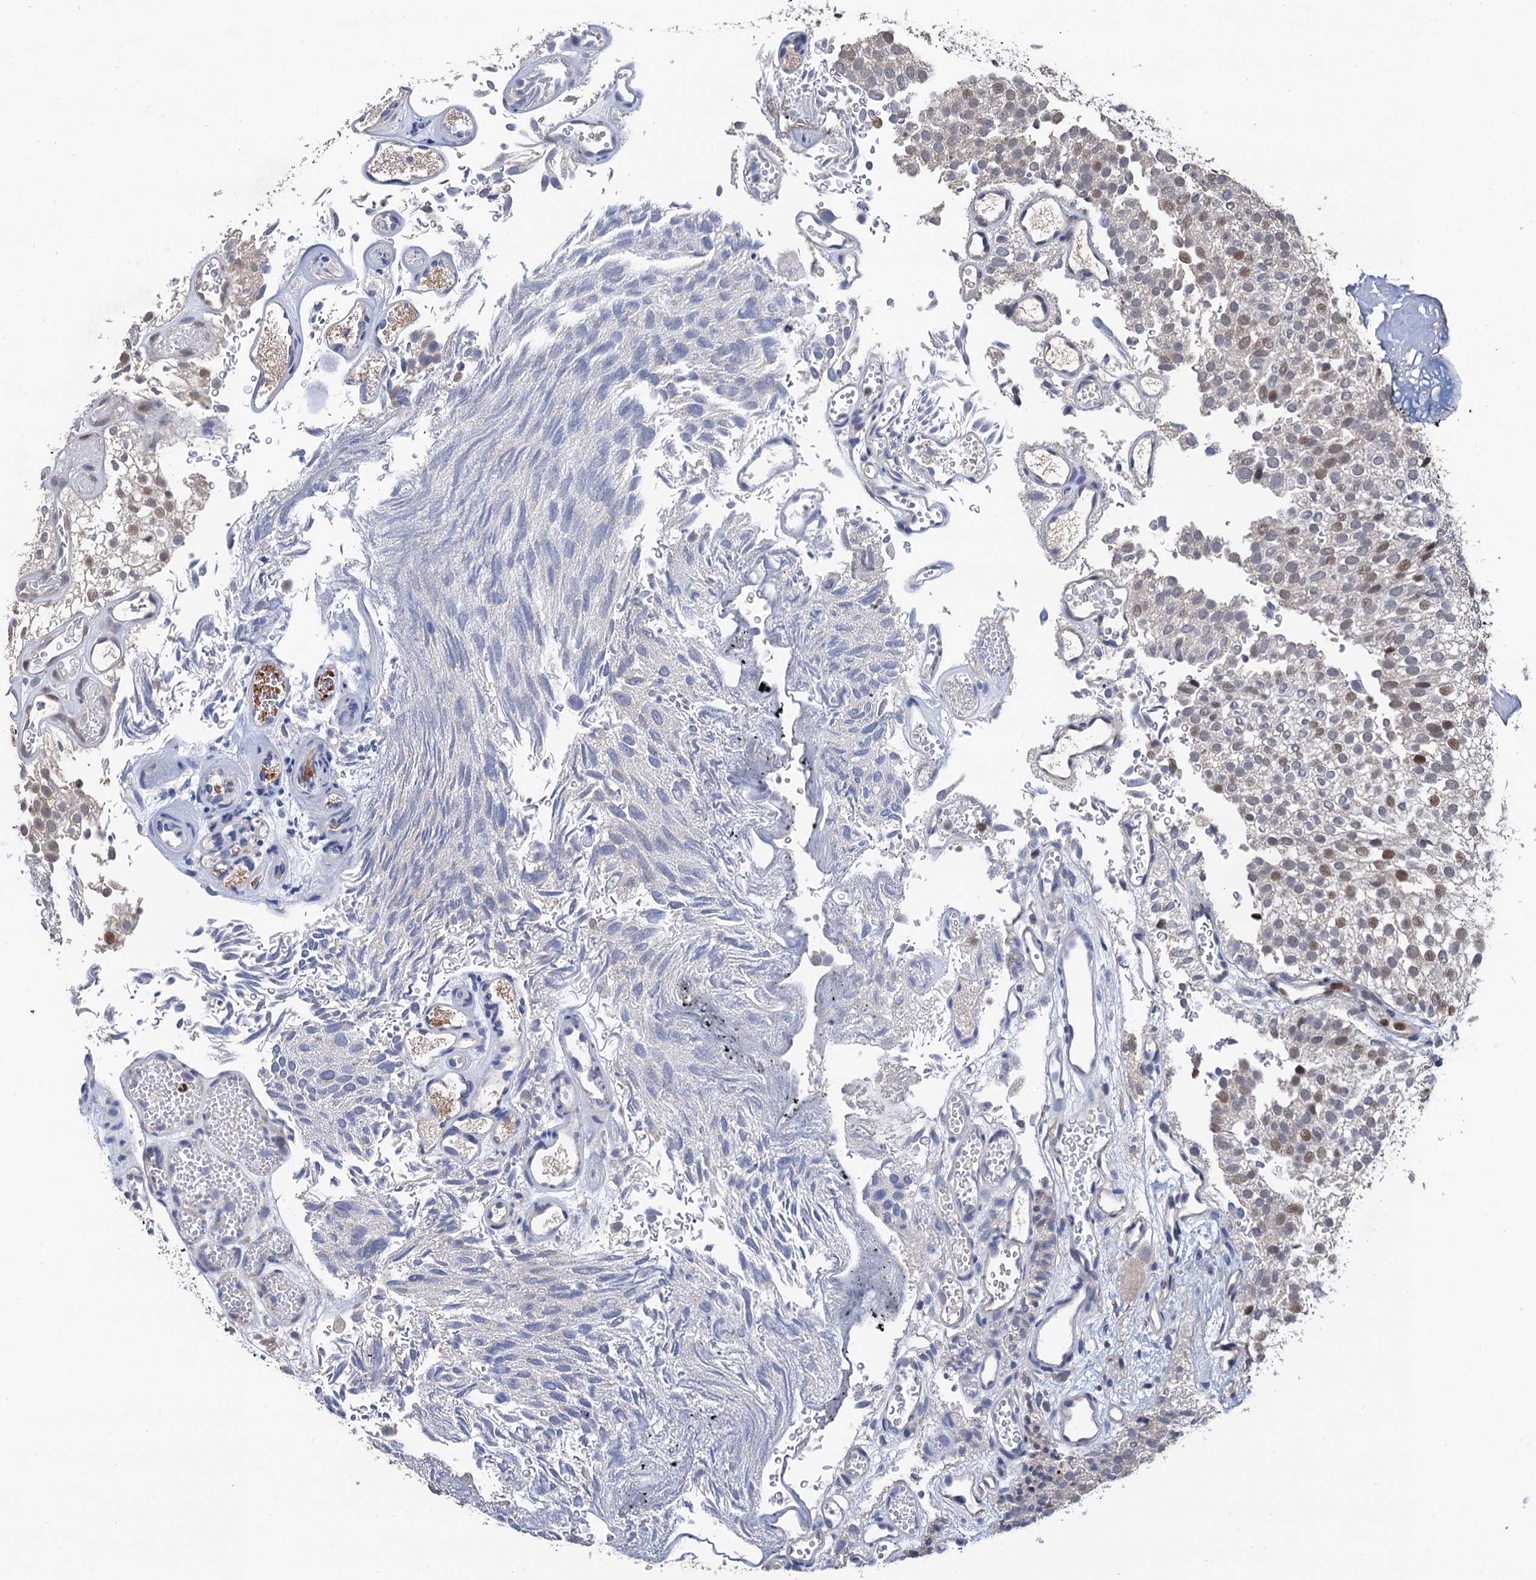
{"staining": {"intensity": "moderate", "quantity": "25%-75%", "location": "nuclear"}, "tissue": "urothelial cancer", "cell_type": "Tumor cells", "image_type": "cancer", "snomed": [{"axis": "morphology", "description": "Urothelial carcinoma, Low grade"}, {"axis": "topography", "description": "Urinary bladder"}], "caption": "This histopathology image displays urothelial carcinoma (low-grade) stained with immunohistochemistry (IHC) to label a protein in brown. The nuclear of tumor cells show moderate positivity for the protein. Nuclei are counter-stained blue.", "gene": "TSEN34", "patient": {"sex": "male", "age": 78}}